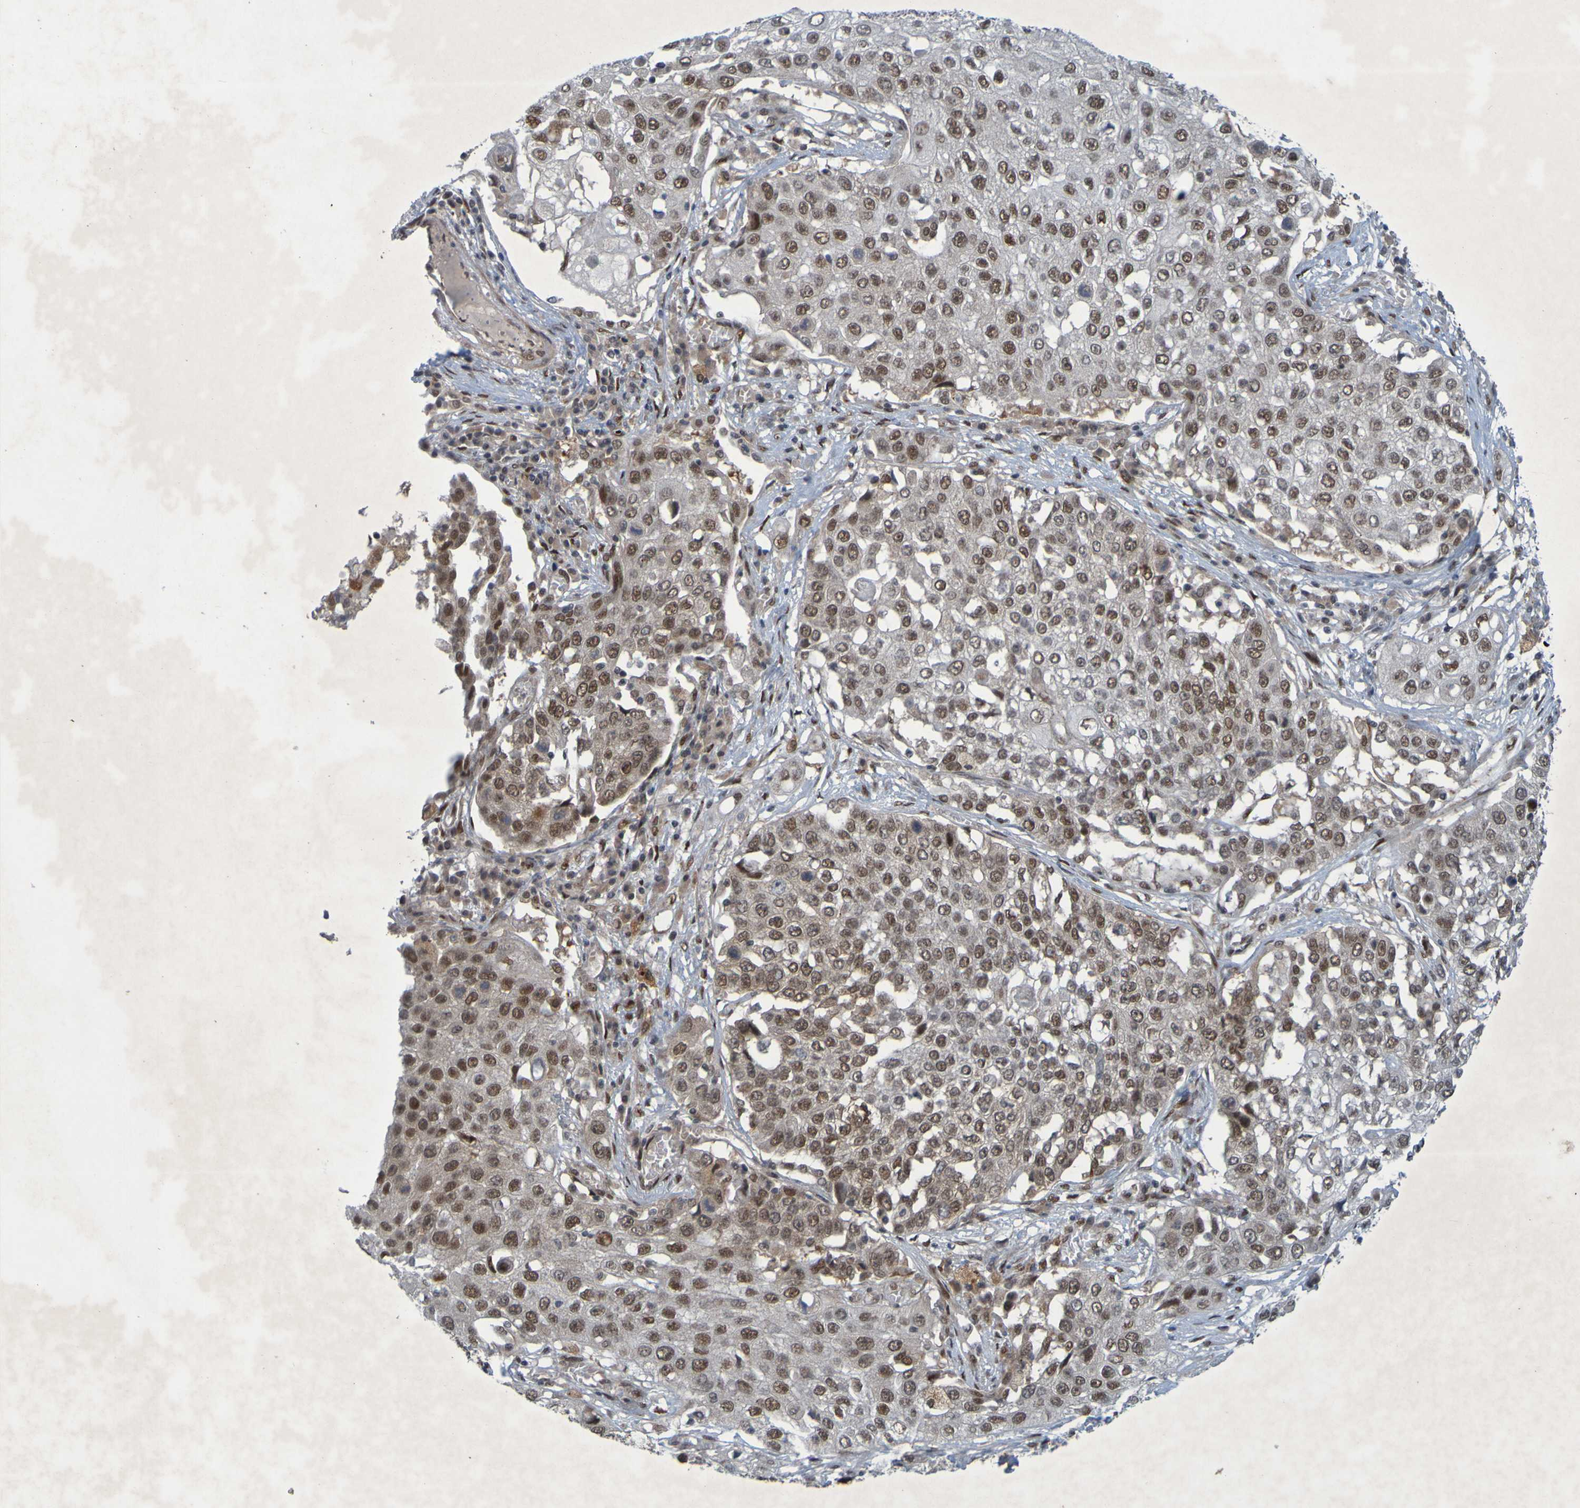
{"staining": {"intensity": "moderate", "quantity": ">75%", "location": "nuclear"}, "tissue": "lung cancer", "cell_type": "Tumor cells", "image_type": "cancer", "snomed": [{"axis": "morphology", "description": "Squamous cell carcinoma, NOS"}, {"axis": "topography", "description": "Lung"}], "caption": "Lung squamous cell carcinoma stained for a protein (brown) demonstrates moderate nuclear positive expression in approximately >75% of tumor cells.", "gene": "MCPH1", "patient": {"sex": "male", "age": 71}}